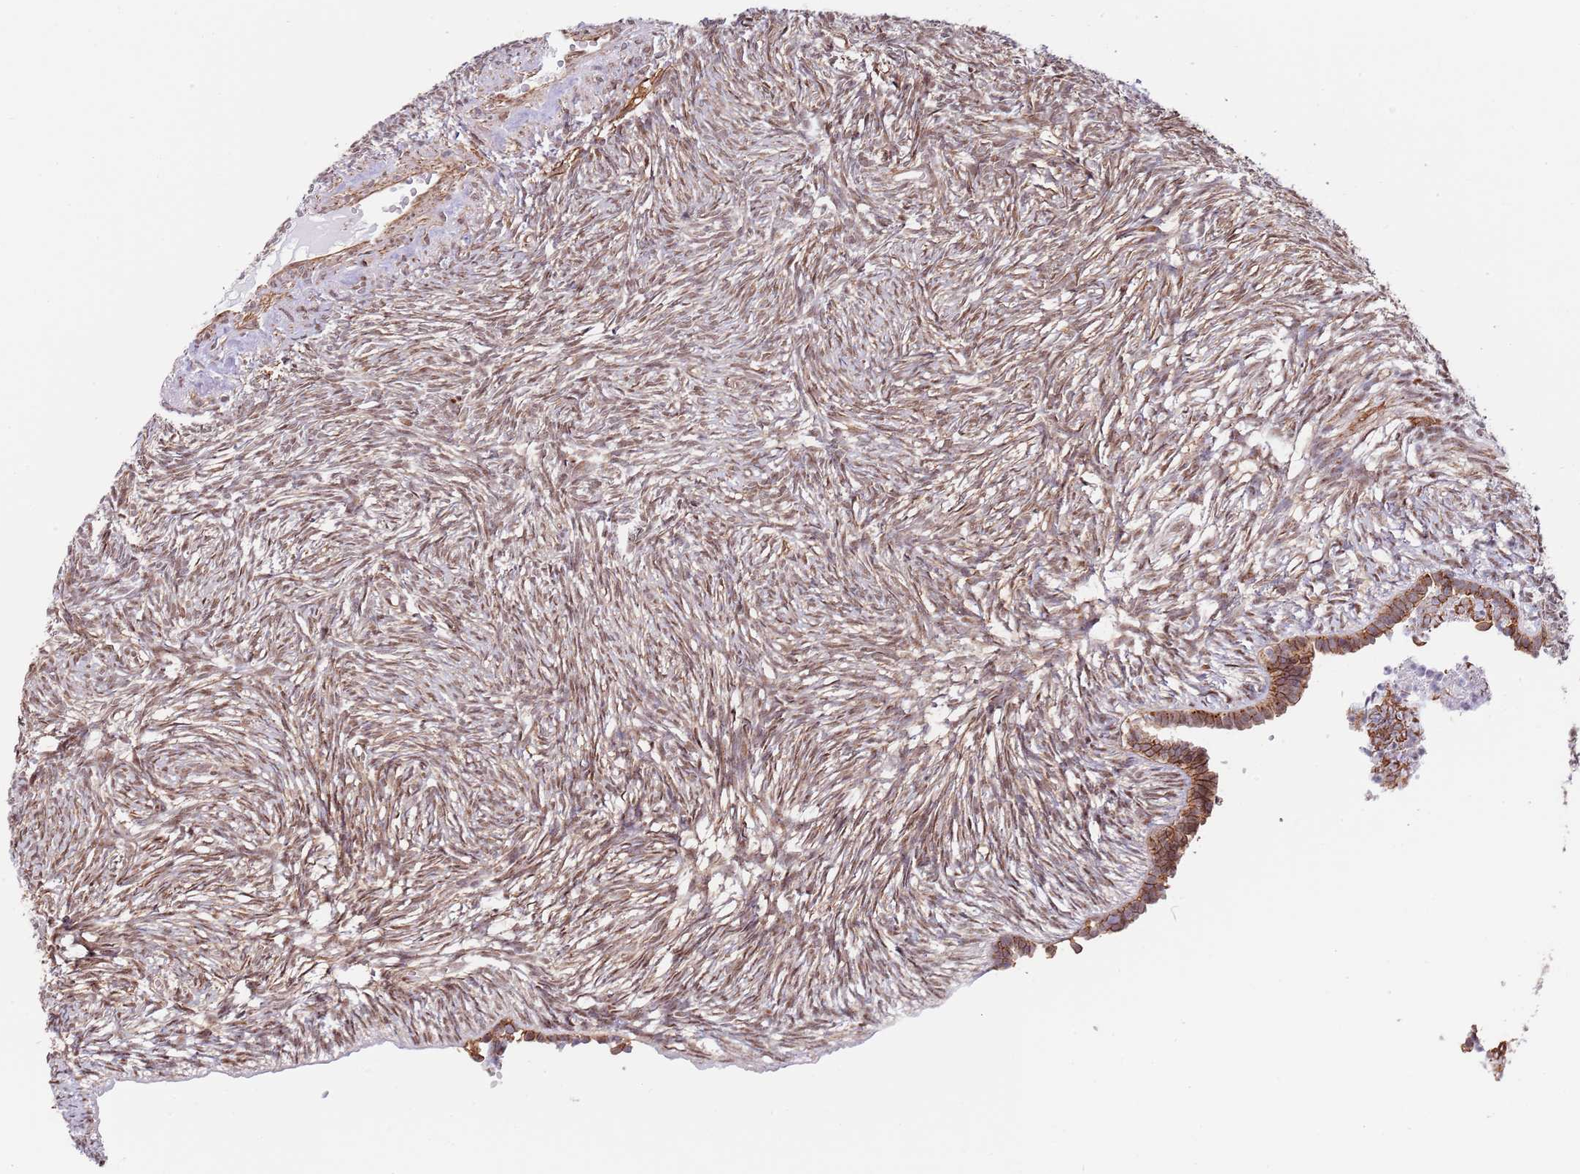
{"staining": {"intensity": "moderate", "quantity": ">75%", "location": "cytoplasmic/membranous,nuclear"}, "tissue": "ovary", "cell_type": "Follicle cells", "image_type": "normal", "snomed": [{"axis": "morphology", "description": "Normal tissue, NOS"}, {"axis": "topography", "description": "Ovary"}], "caption": "The photomicrograph displays immunohistochemical staining of benign ovary. There is moderate cytoplasmic/membranous,nuclear expression is seen in about >75% of follicle cells. (Stains: DAB in brown, nuclei in blue, Microscopy: brightfield microscopy at high magnification).", "gene": "BPNT1", "patient": {"sex": "female", "age": 51}}